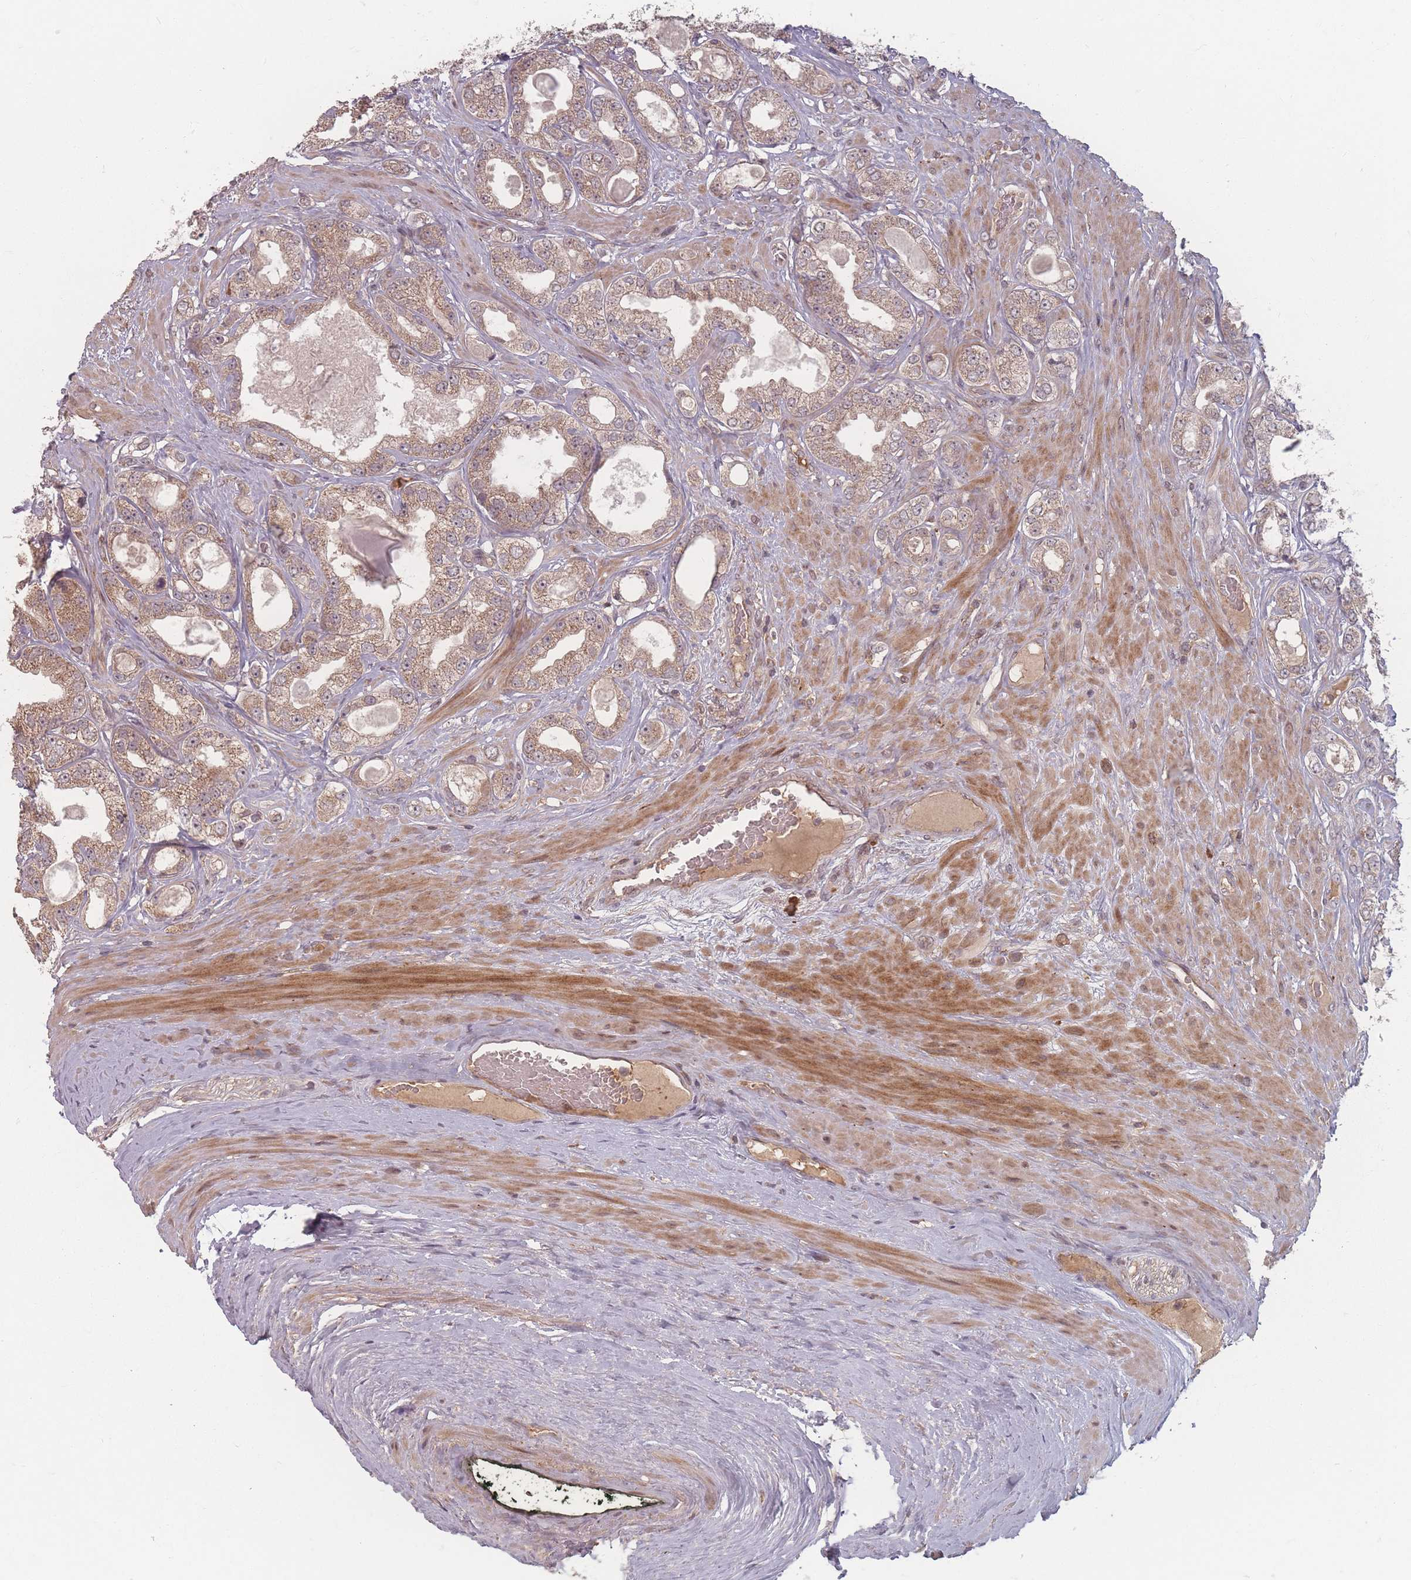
{"staining": {"intensity": "moderate", "quantity": ">75%", "location": "cytoplasmic/membranous"}, "tissue": "prostate cancer", "cell_type": "Tumor cells", "image_type": "cancer", "snomed": [{"axis": "morphology", "description": "Adenocarcinoma, Low grade"}, {"axis": "topography", "description": "Prostate"}], "caption": "A medium amount of moderate cytoplasmic/membranous staining is identified in about >75% of tumor cells in prostate adenocarcinoma (low-grade) tissue. The staining was performed using DAB to visualize the protein expression in brown, while the nuclei were stained in blue with hematoxylin (Magnification: 20x).", "gene": "HAGH", "patient": {"sex": "male", "age": 63}}